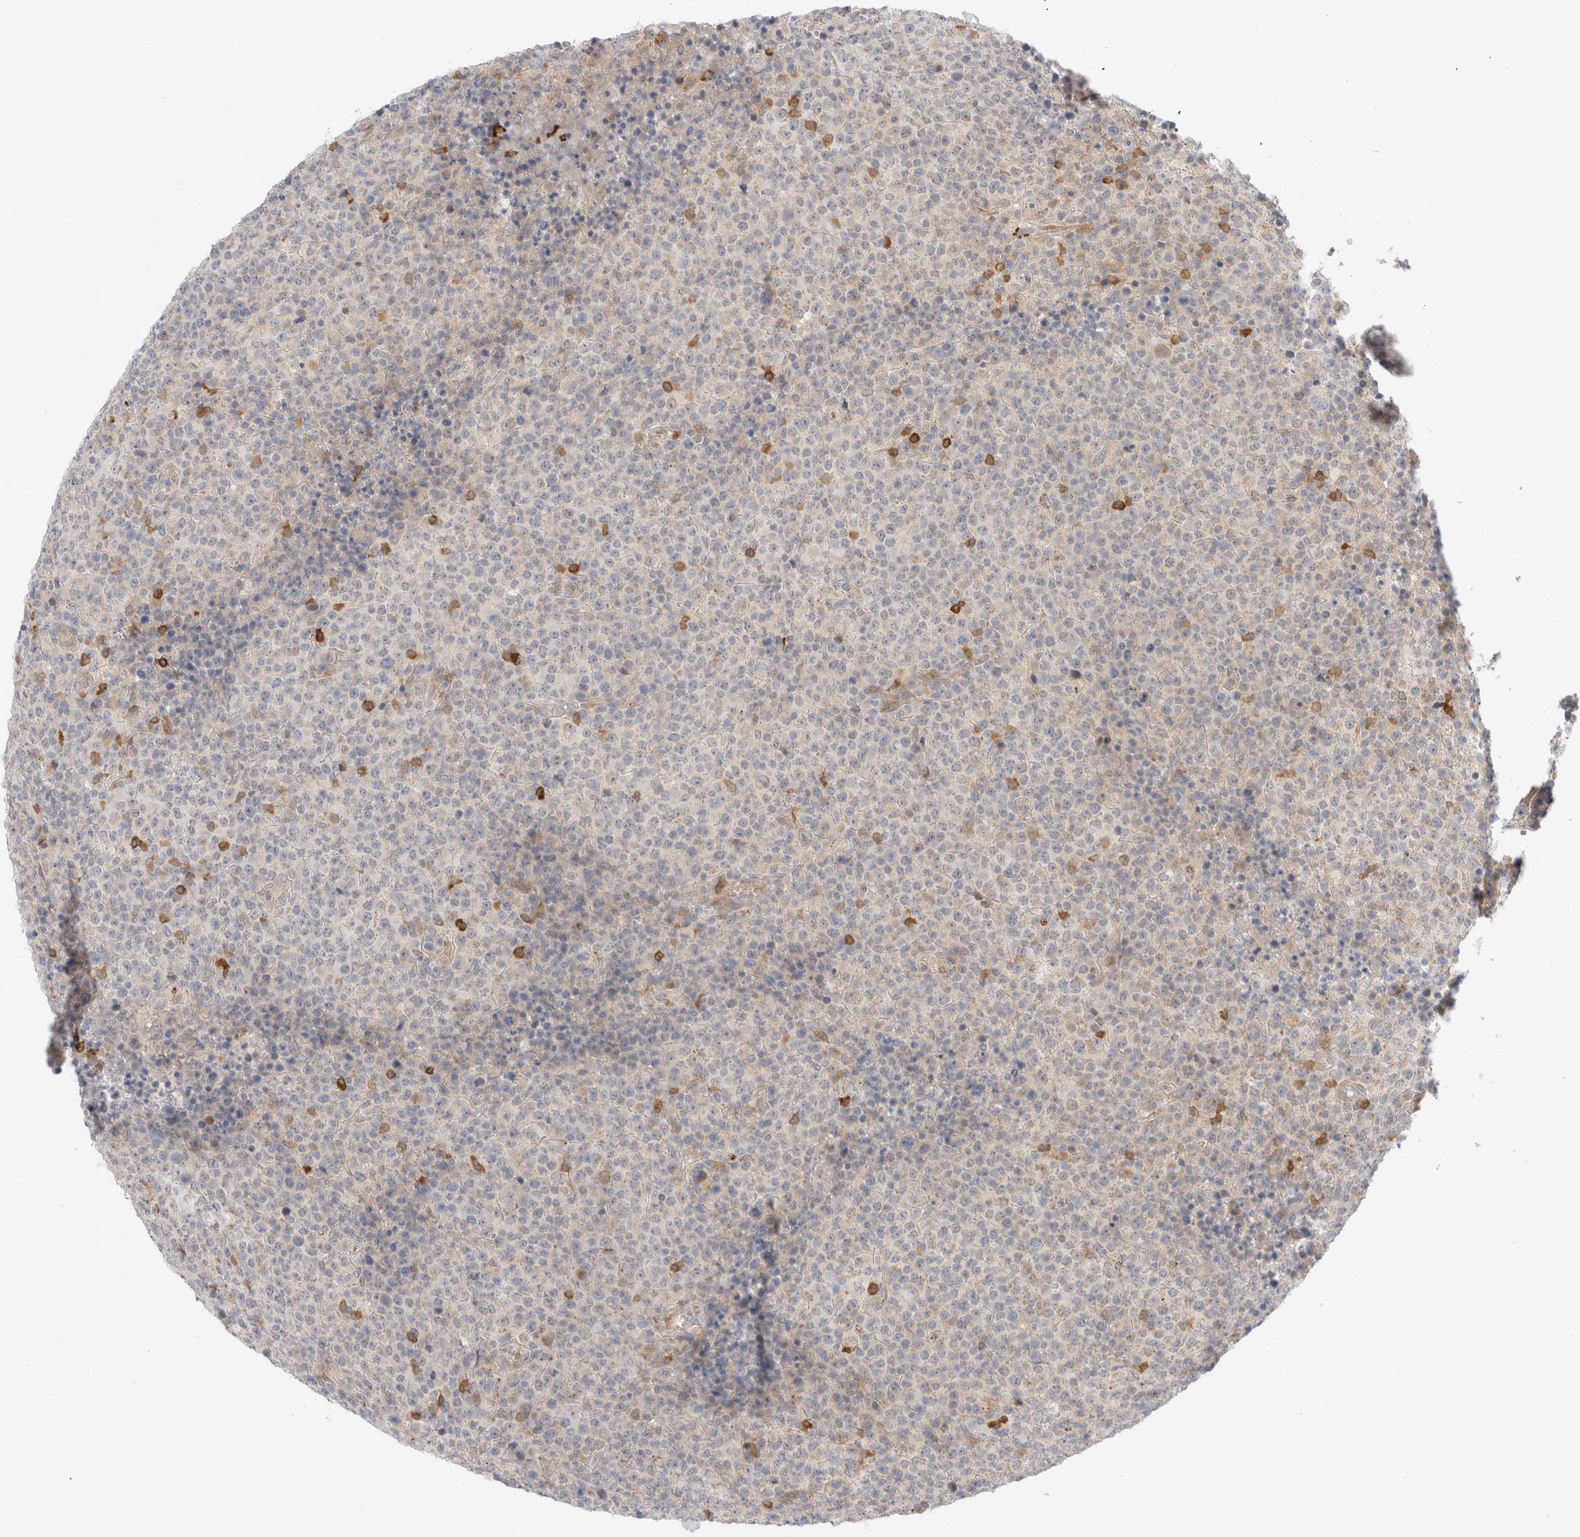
{"staining": {"intensity": "negative", "quantity": "none", "location": "none"}, "tissue": "lymphoma", "cell_type": "Tumor cells", "image_type": "cancer", "snomed": [{"axis": "morphology", "description": "Malignant lymphoma, non-Hodgkin's type, High grade"}, {"axis": "topography", "description": "Lymph node"}], "caption": "This histopathology image is of high-grade malignant lymphoma, non-Hodgkin's type stained with immunohistochemistry (IHC) to label a protein in brown with the nuclei are counter-stained blue. There is no expression in tumor cells.", "gene": "GSDMB", "patient": {"sex": "male", "age": 13}}